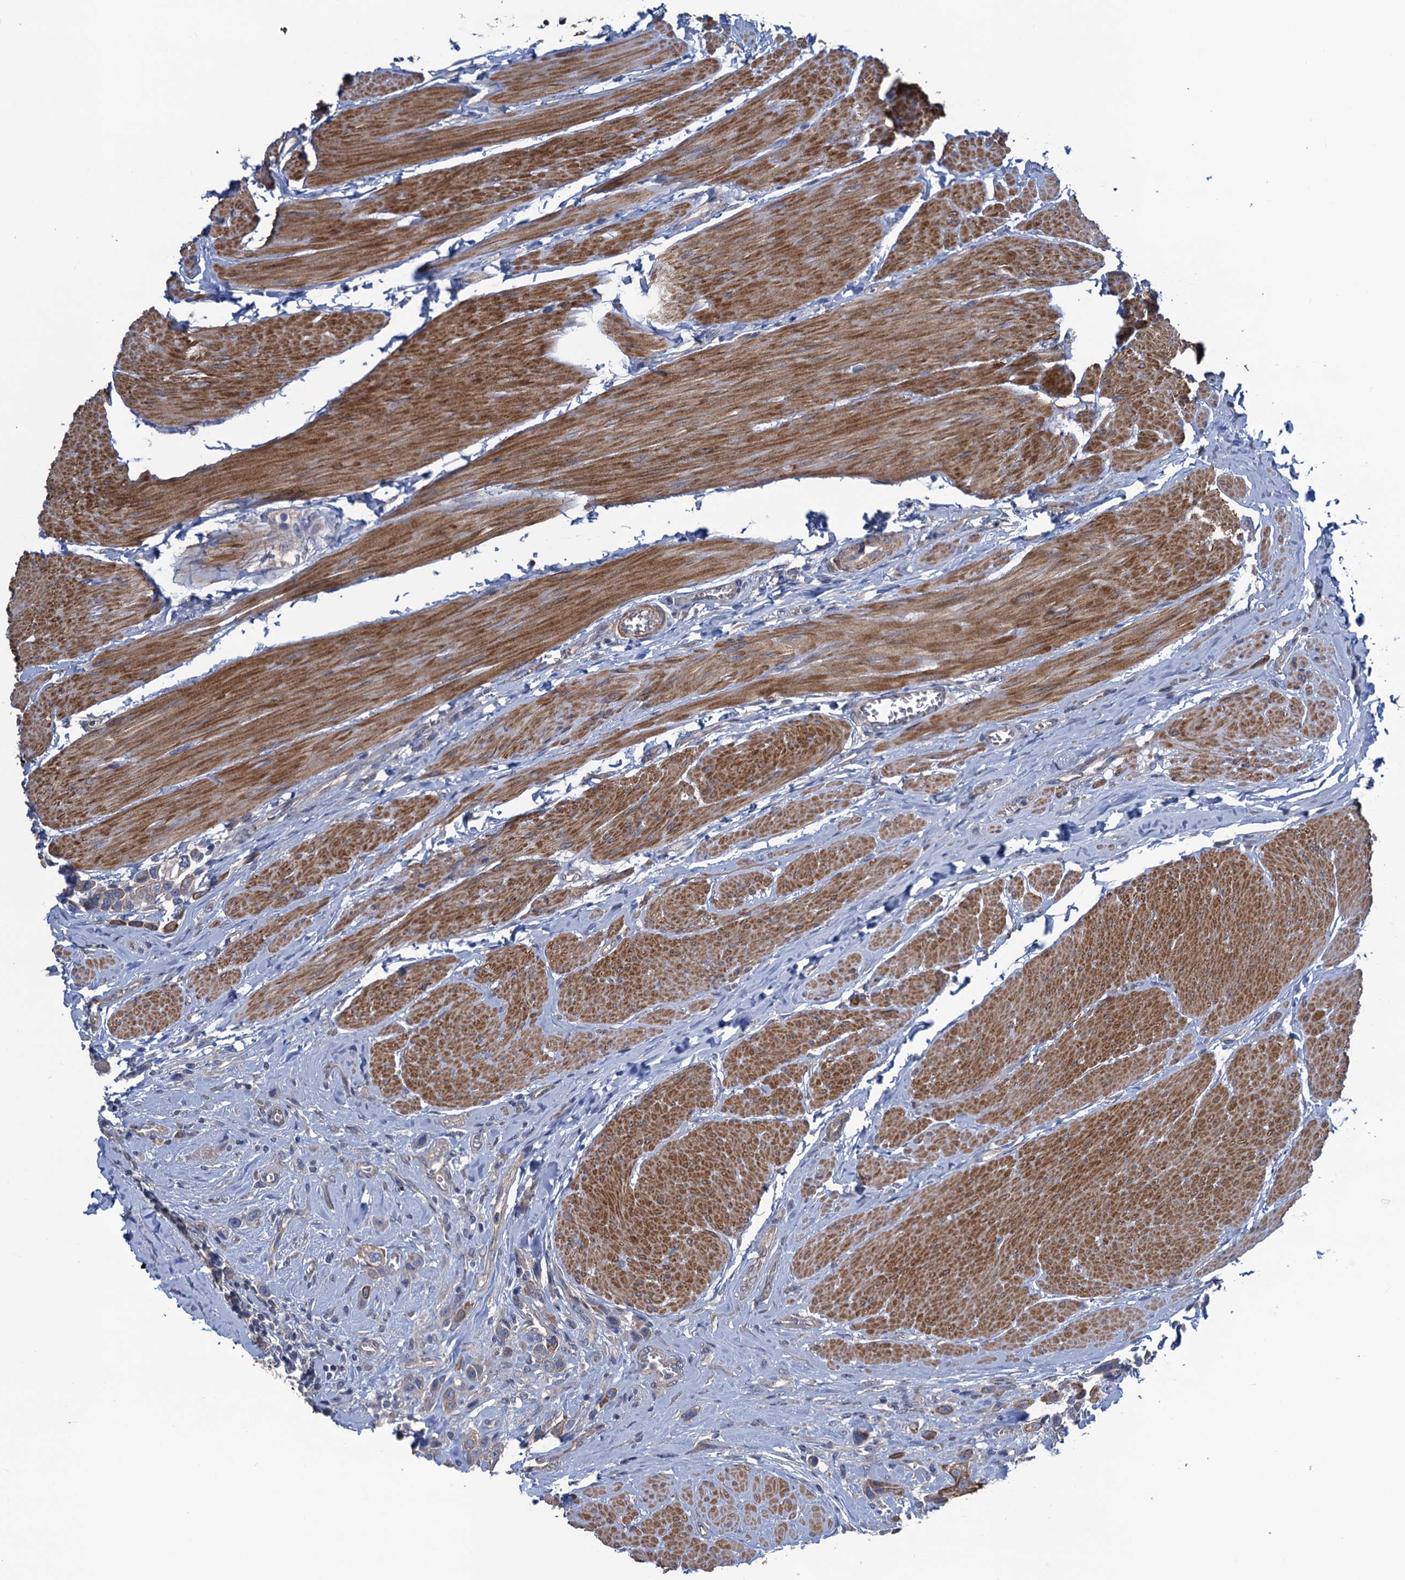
{"staining": {"intensity": "moderate", "quantity": "<25%", "location": "cytoplasmic/membranous"}, "tissue": "urothelial cancer", "cell_type": "Tumor cells", "image_type": "cancer", "snomed": [{"axis": "morphology", "description": "Urothelial carcinoma, High grade"}, {"axis": "topography", "description": "Urinary bladder"}], "caption": "Immunohistochemical staining of high-grade urothelial carcinoma demonstrates low levels of moderate cytoplasmic/membranous protein staining in about <25% of tumor cells.", "gene": "SMCO3", "patient": {"sex": "male", "age": 50}}